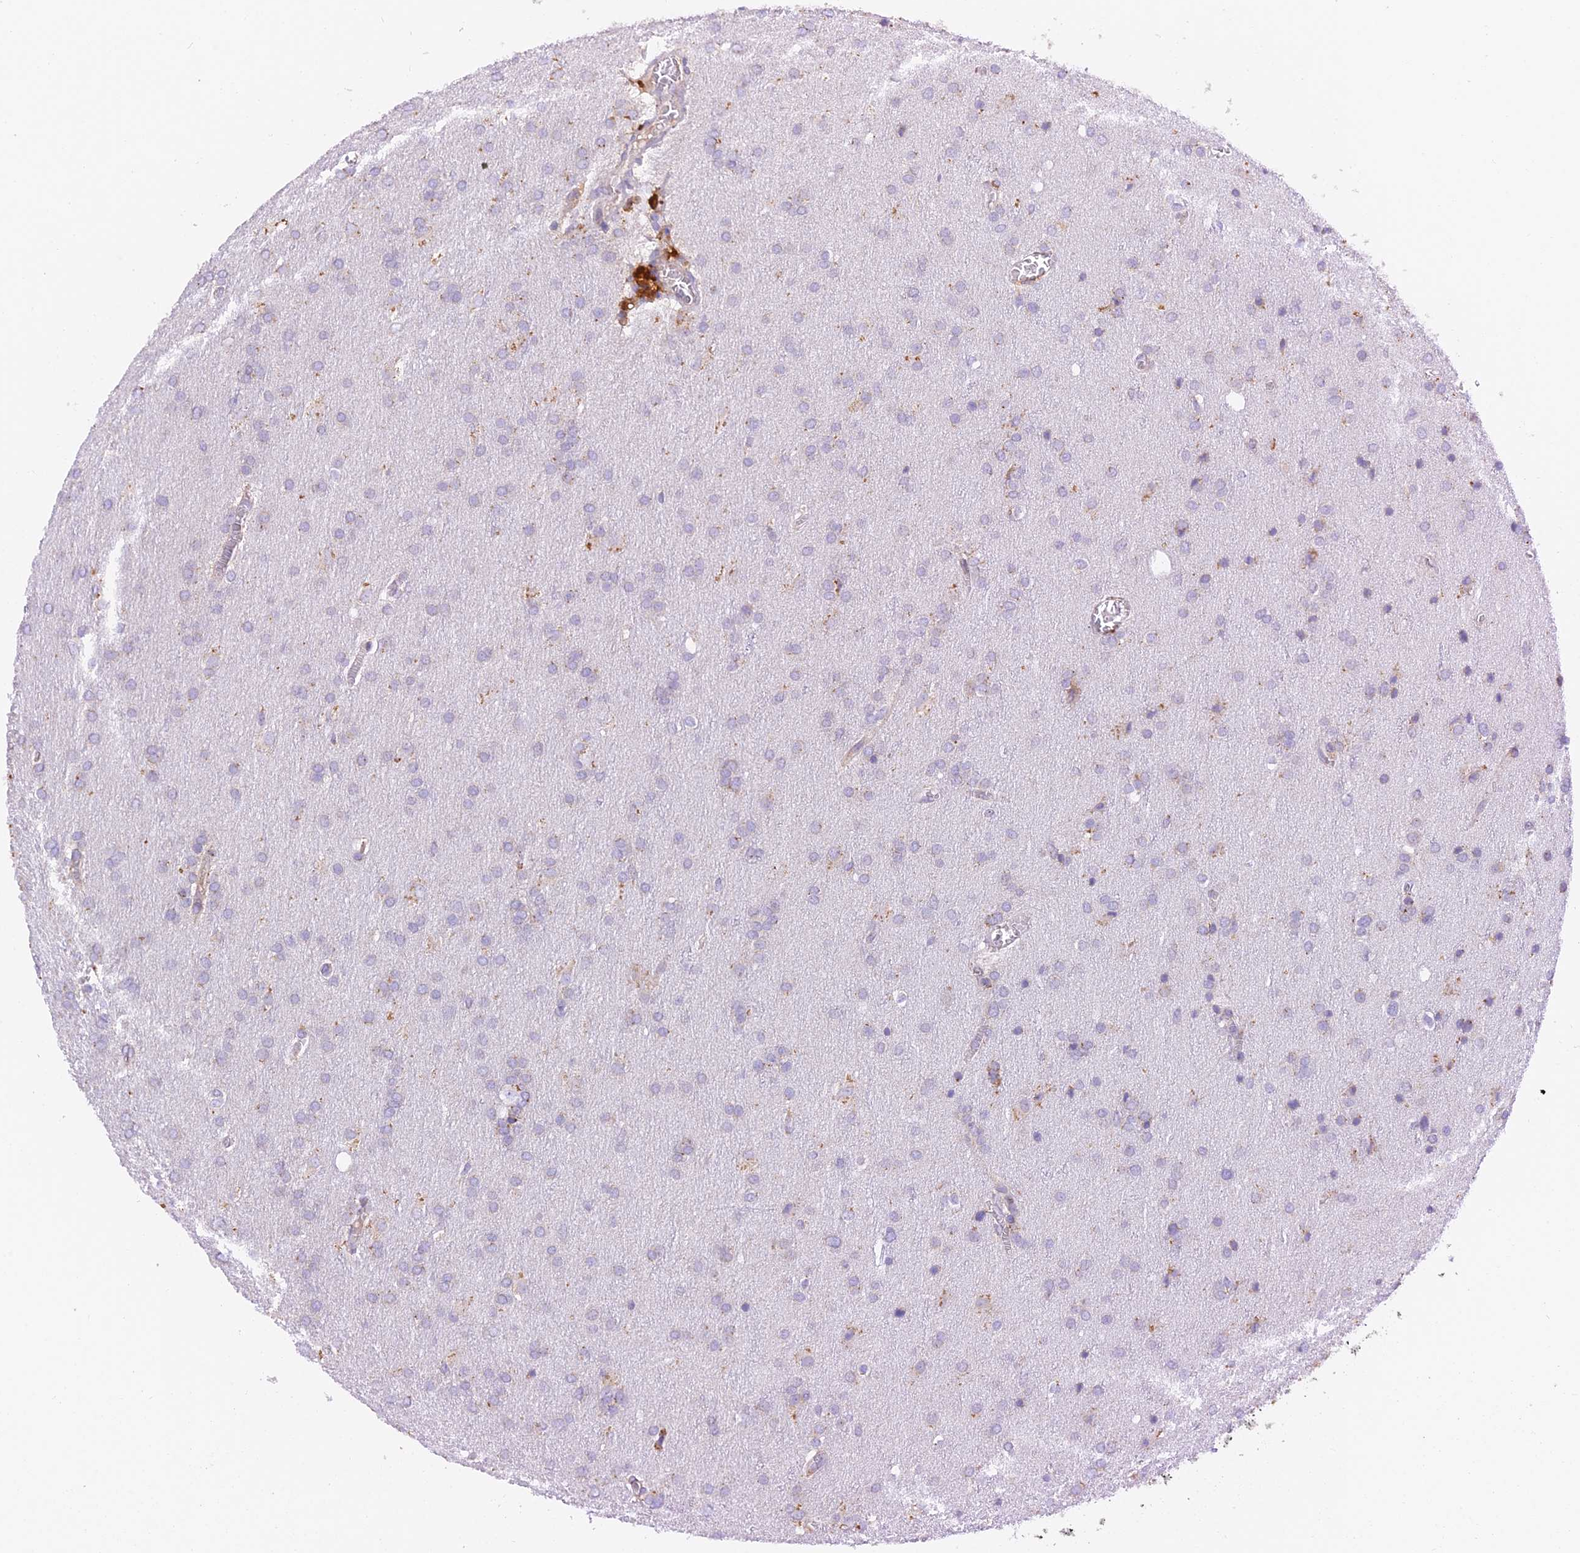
{"staining": {"intensity": "weak", "quantity": "<25%", "location": "cytoplasmic/membranous"}, "tissue": "glioma", "cell_type": "Tumor cells", "image_type": "cancer", "snomed": [{"axis": "morphology", "description": "Glioma, malignant, Low grade"}, {"axis": "topography", "description": "Brain"}], "caption": "This histopathology image is of malignant glioma (low-grade) stained with immunohistochemistry to label a protein in brown with the nuclei are counter-stained blue. There is no staining in tumor cells. The staining was performed using DAB to visualize the protein expression in brown, while the nuclei were stained in blue with hematoxylin (Magnification: 20x).", "gene": "VKORC1", "patient": {"sex": "female", "age": 32}}